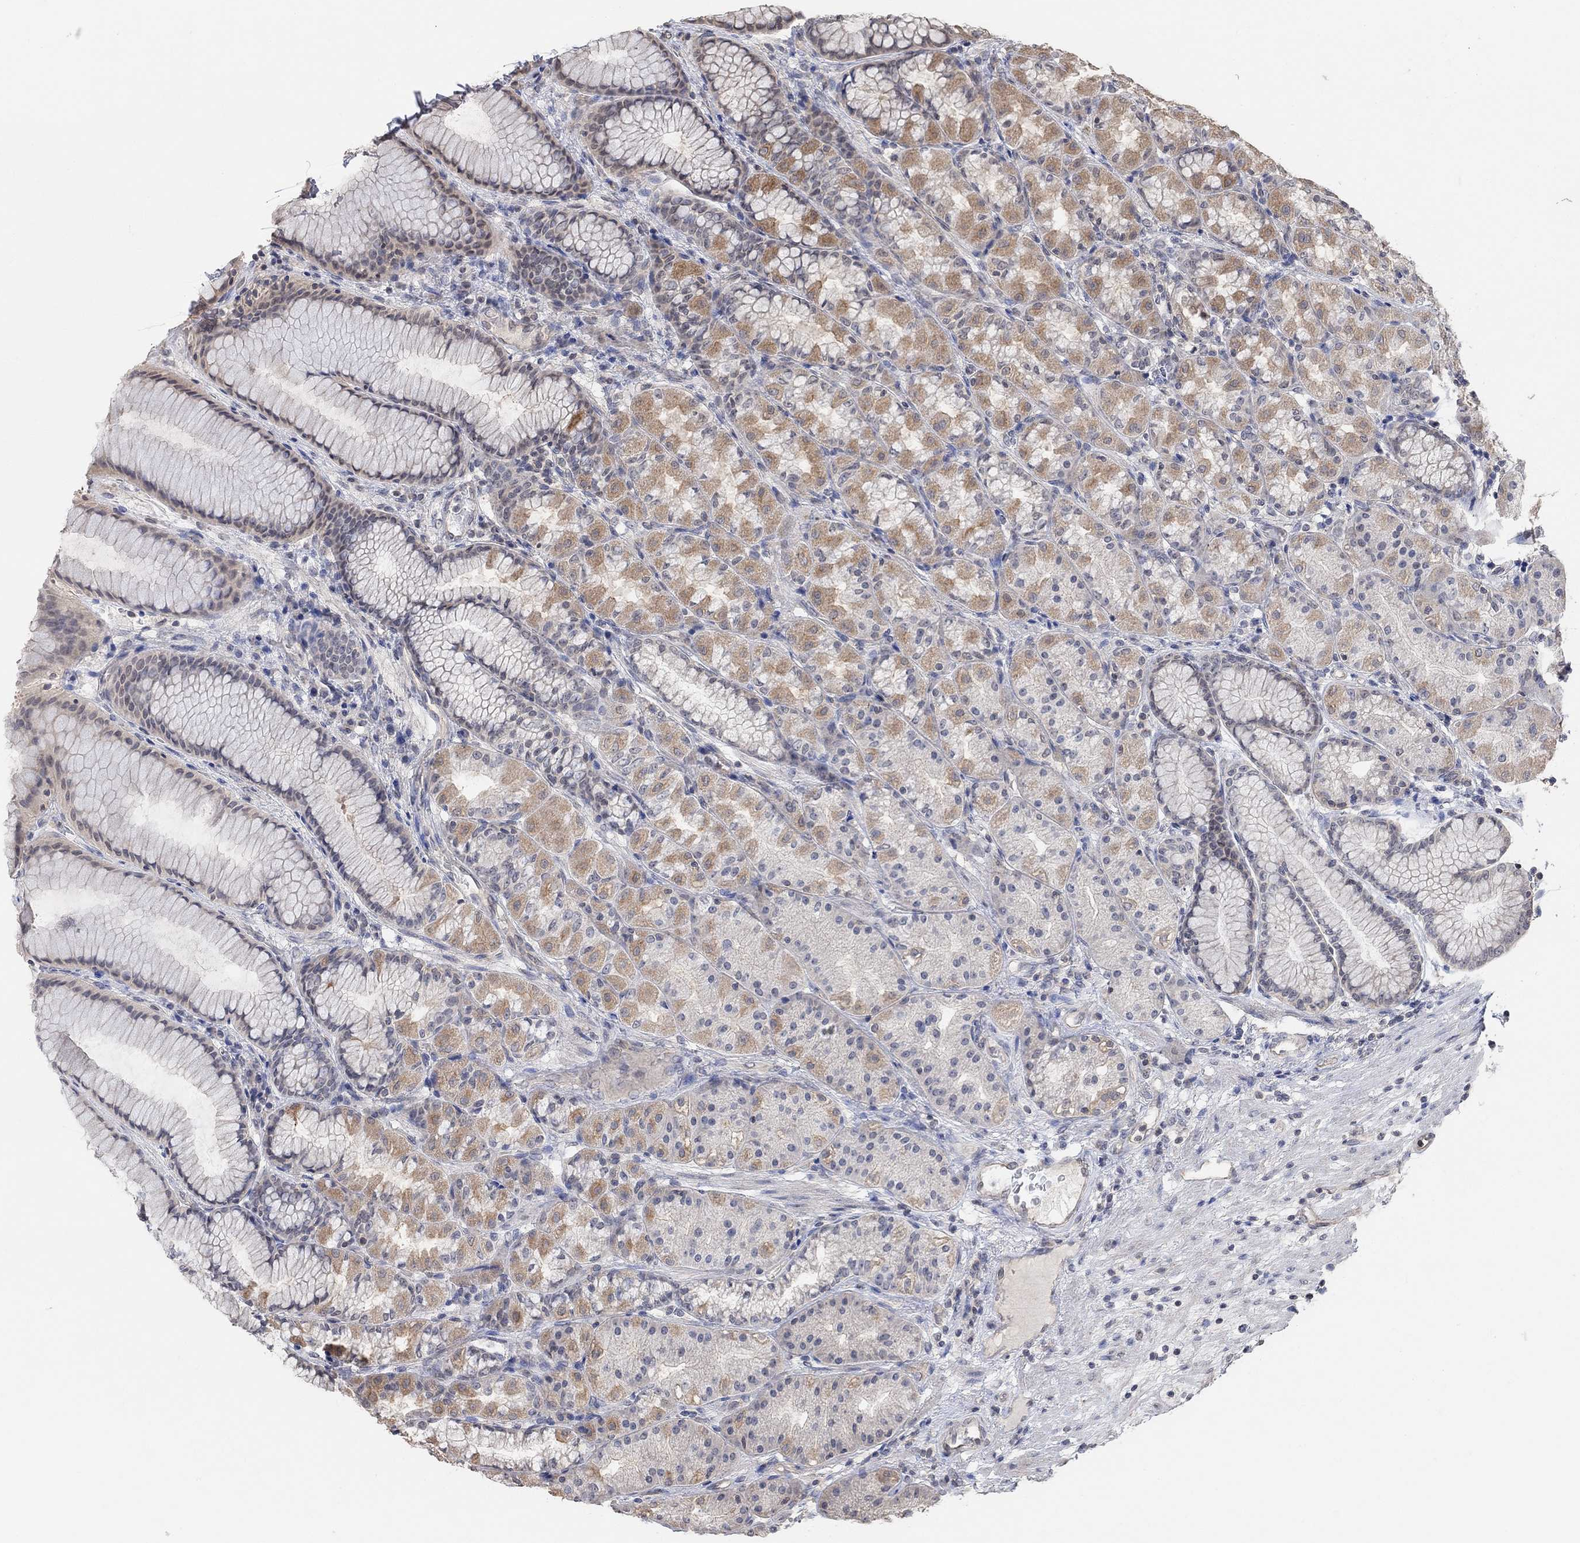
{"staining": {"intensity": "moderate", "quantity": "25%-75%", "location": "cytoplasmic/membranous"}, "tissue": "stomach", "cell_type": "Glandular cells", "image_type": "normal", "snomed": [{"axis": "morphology", "description": "Normal tissue, NOS"}, {"axis": "morphology", "description": "Adenocarcinoma, NOS"}, {"axis": "topography", "description": "Stomach"}], "caption": "A histopathology image of human stomach stained for a protein exhibits moderate cytoplasmic/membranous brown staining in glandular cells. The staining is performed using DAB (3,3'-diaminobenzidine) brown chromogen to label protein expression. The nuclei are counter-stained blue using hematoxylin.", "gene": "UNC5B", "patient": {"sex": "female", "age": 79}}